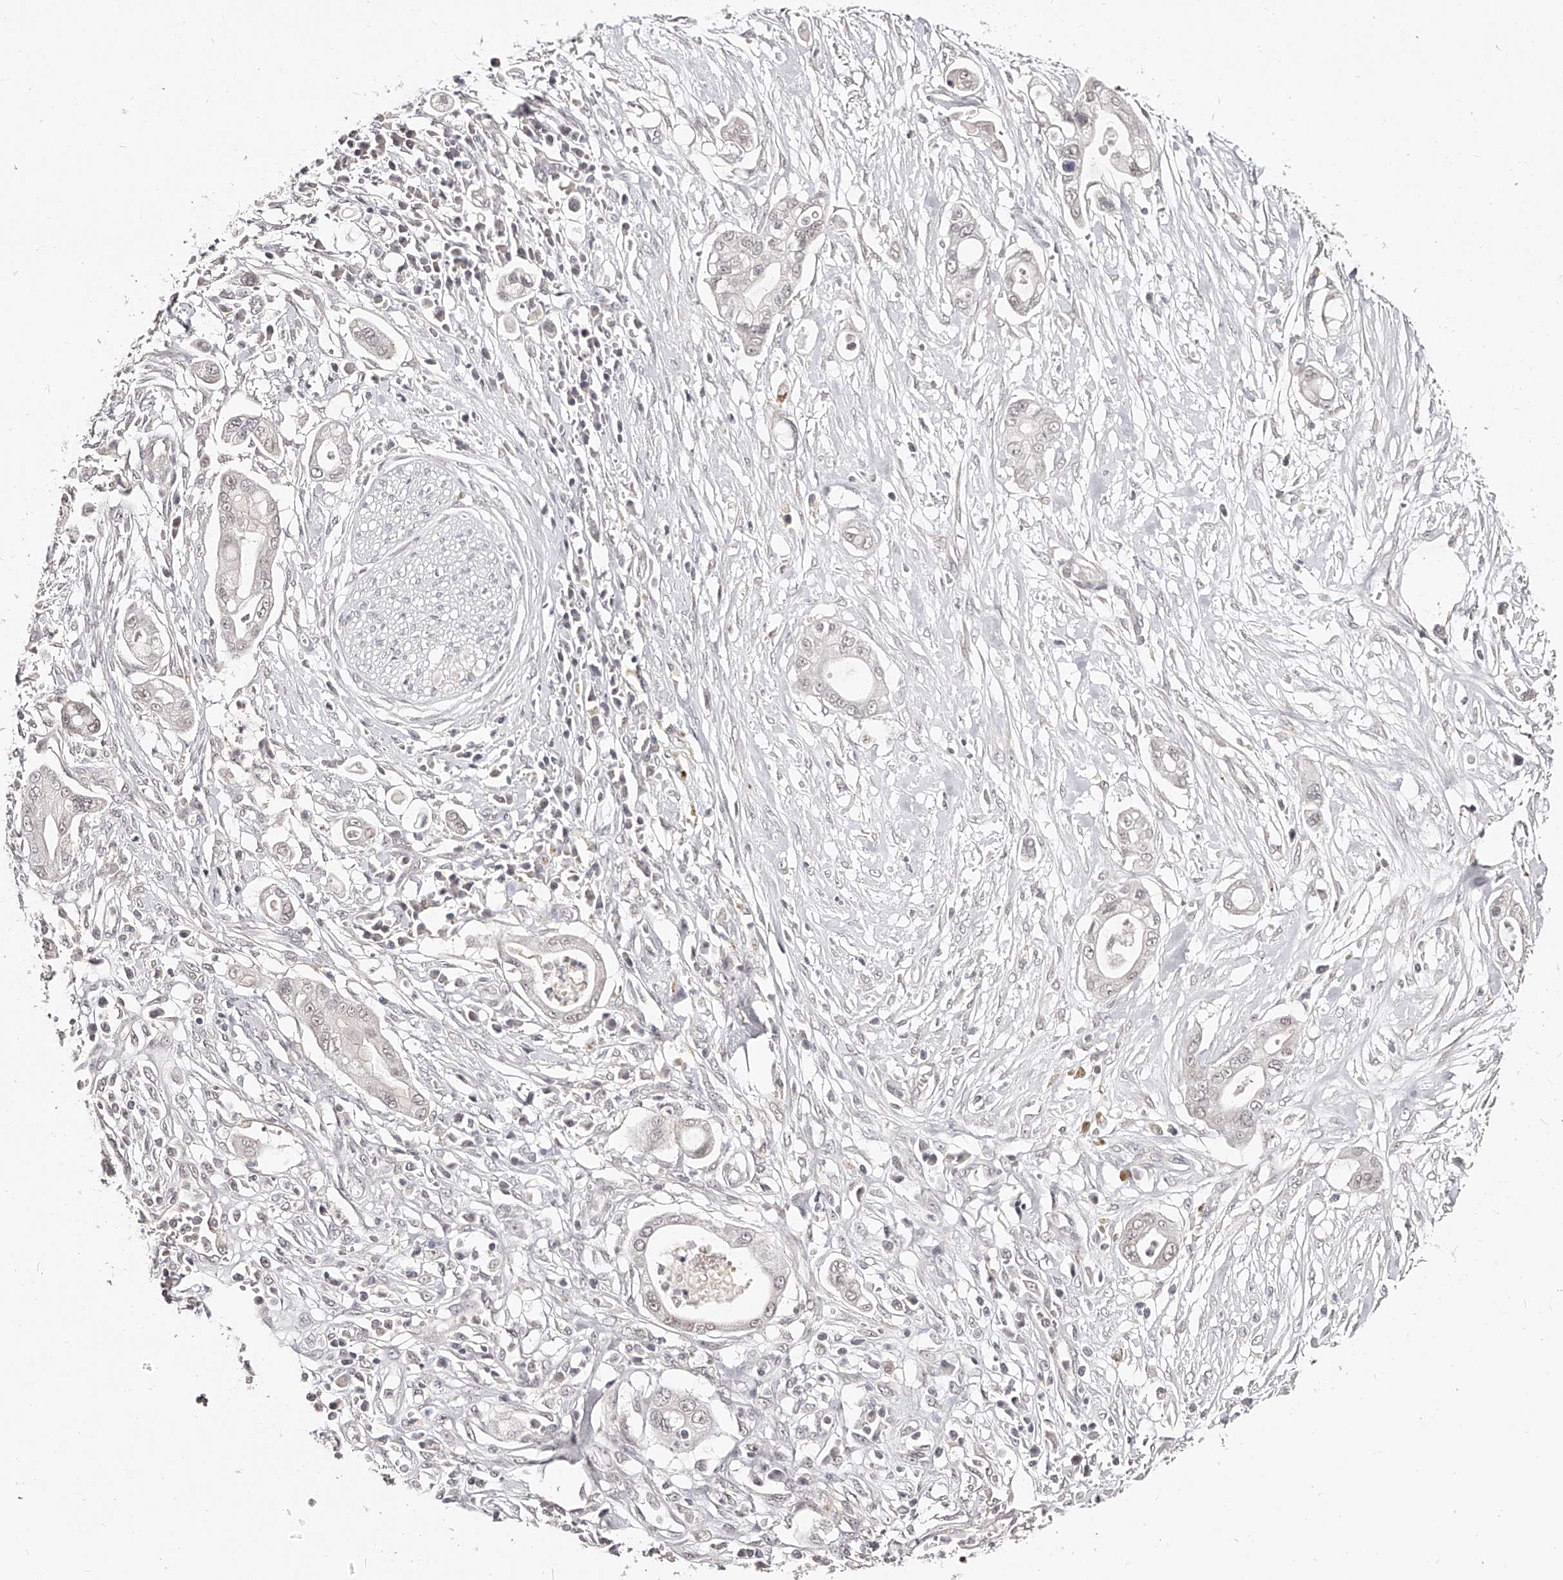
{"staining": {"intensity": "negative", "quantity": "none", "location": "none"}, "tissue": "pancreatic cancer", "cell_type": "Tumor cells", "image_type": "cancer", "snomed": [{"axis": "morphology", "description": "Adenocarcinoma, NOS"}, {"axis": "topography", "description": "Pancreas"}], "caption": "Pancreatic cancer (adenocarcinoma) was stained to show a protein in brown. There is no significant positivity in tumor cells. Brightfield microscopy of IHC stained with DAB (3,3'-diaminobenzidine) (brown) and hematoxylin (blue), captured at high magnification.", "gene": "ZNF789", "patient": {"sex": "male", "age": 68}}